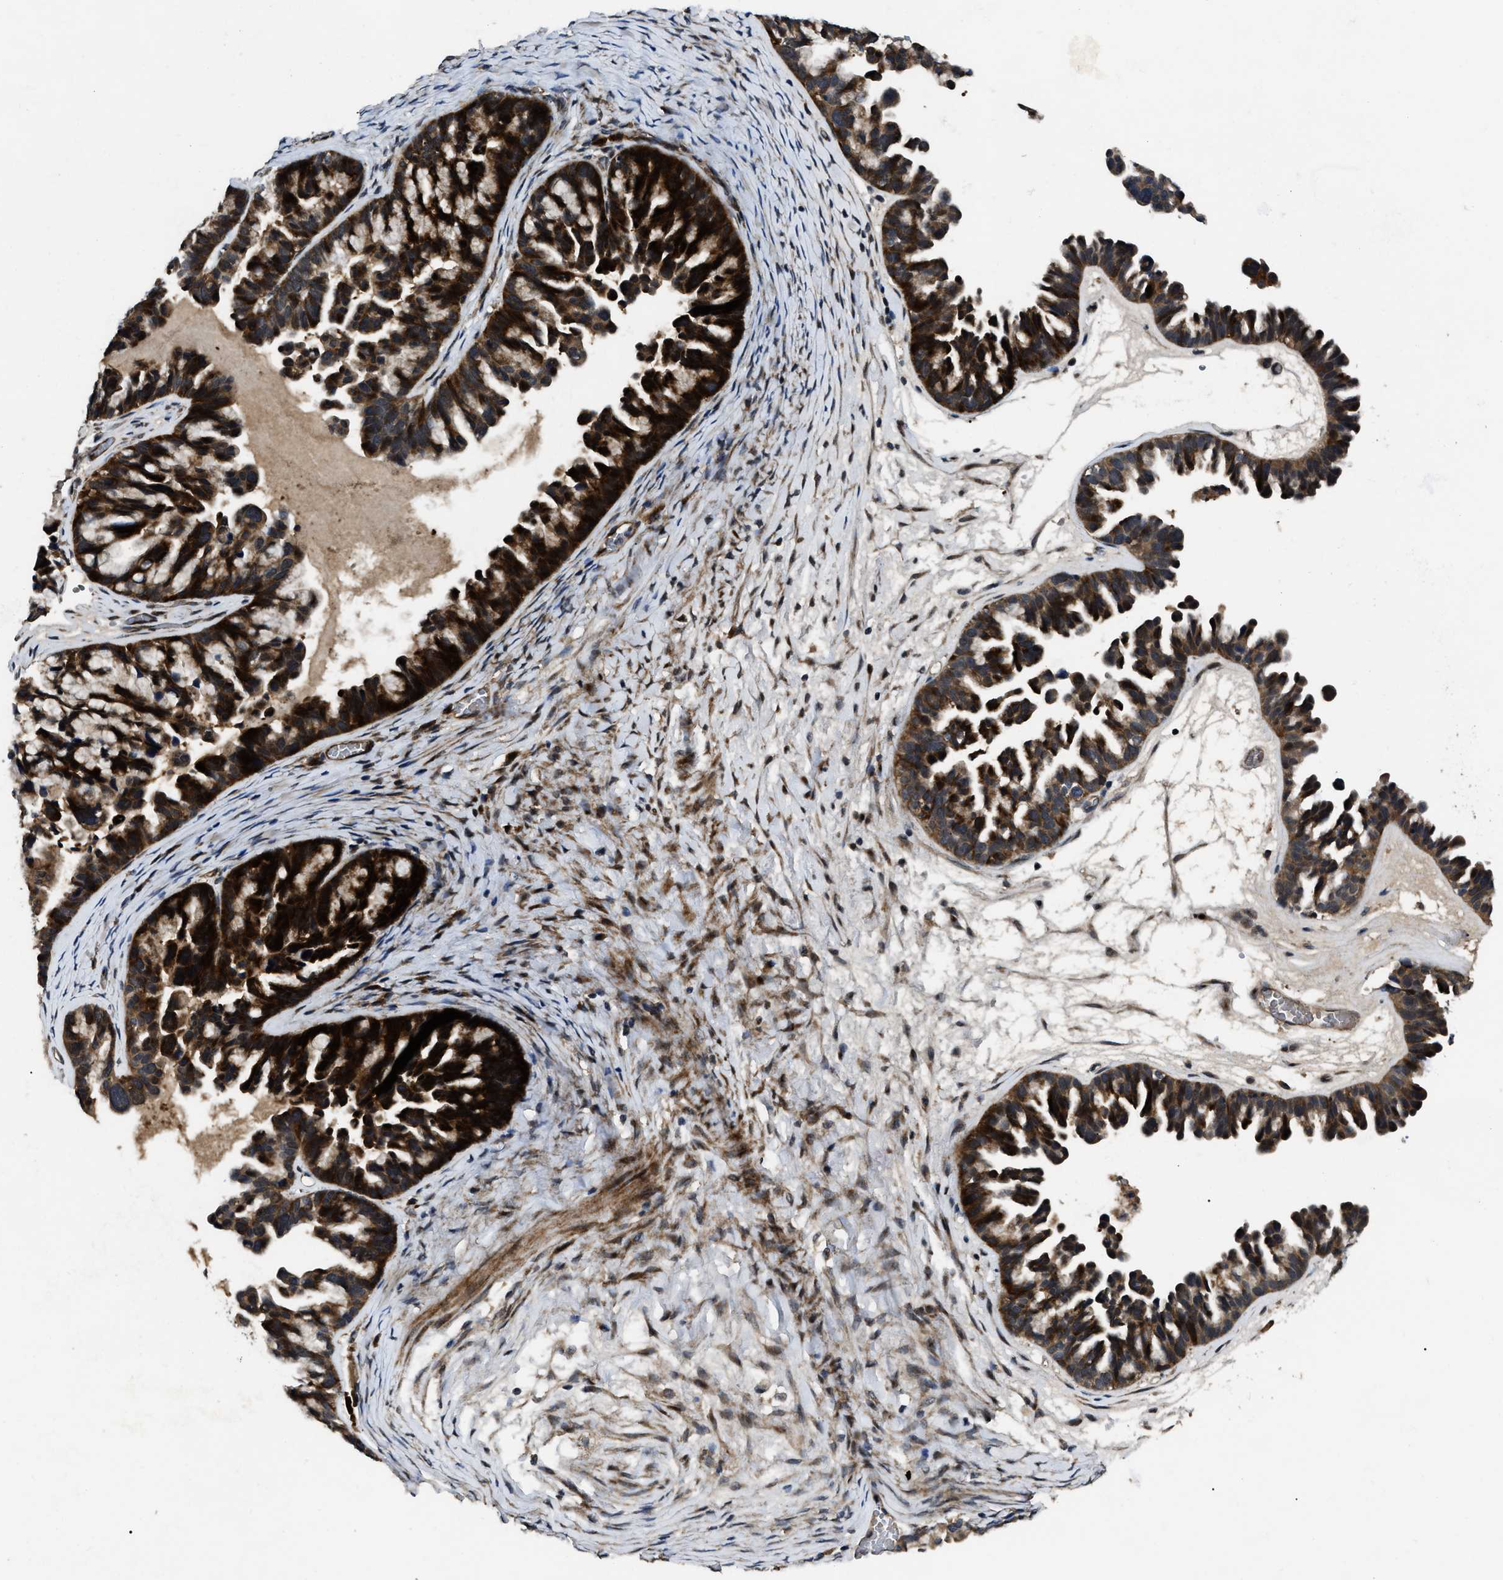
{"staining": {"intensity": "strong", "quantity": ">75%", "location": "cytoplasmic/membranous"}, "tissue": "ovarian cancer", "cell_type": "Tumor cells", "image_type": "cancer", "snomed": [{"axis": "morphology", "description": "Cystadenocarcinoma, serous, NOS"}, {"axis": "topography", "description": "Ovary"}], "caption": "Strong cytoplasmic/membranous staining is identified in approximately >75% of tumor cells in ovarian serous cystadenocarcinoma. The protein of interest is stained brown, and the nuclei are stained in blue (DAB IHC with brightfield microscopy, high magnification).", "gene": "PPWD1", "patient": {"sex": "female", "age": 56}}